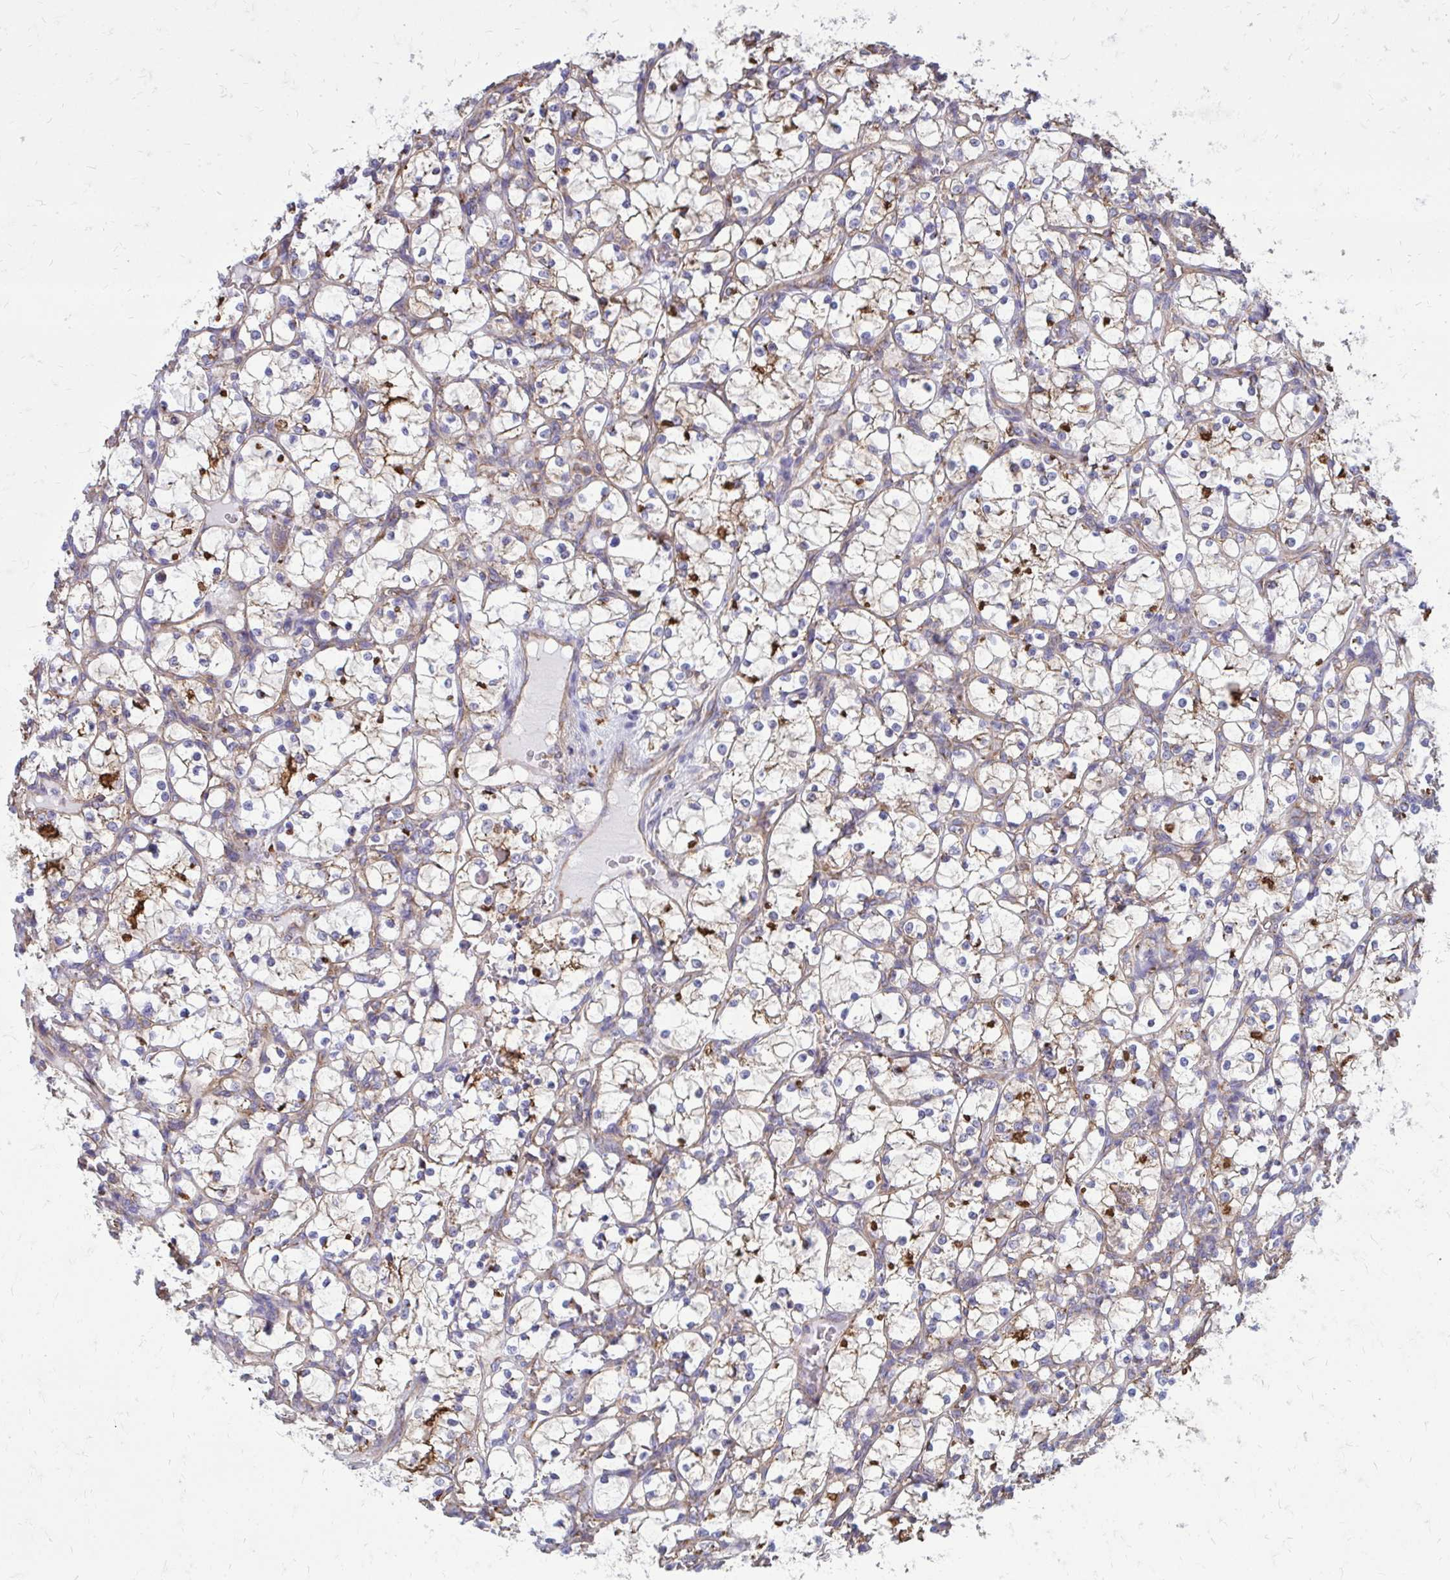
{"staining": {"intensity": "negative", "quantity": "none", "location": "none"}, "tissue": "renal cancer", "cell_type": "Tumor cells", "image_type": "cancer", "snomed": [{"axis": "morphology", "description": "Adenocarcinoma, NOS"}, {"axis": "topography", "description": "Kidney"}], "caption": "IHC of renal cancer (adenocarcinoma) reveals no positivity in tumor cells. The staining was performed using DAB to visualize the protein expression in brown, while the nuclei were stained in blue with hematoxylin (Magnification: 20x).", "gene": "CLTA", "patient": {"sex": "female", "age": 69}}